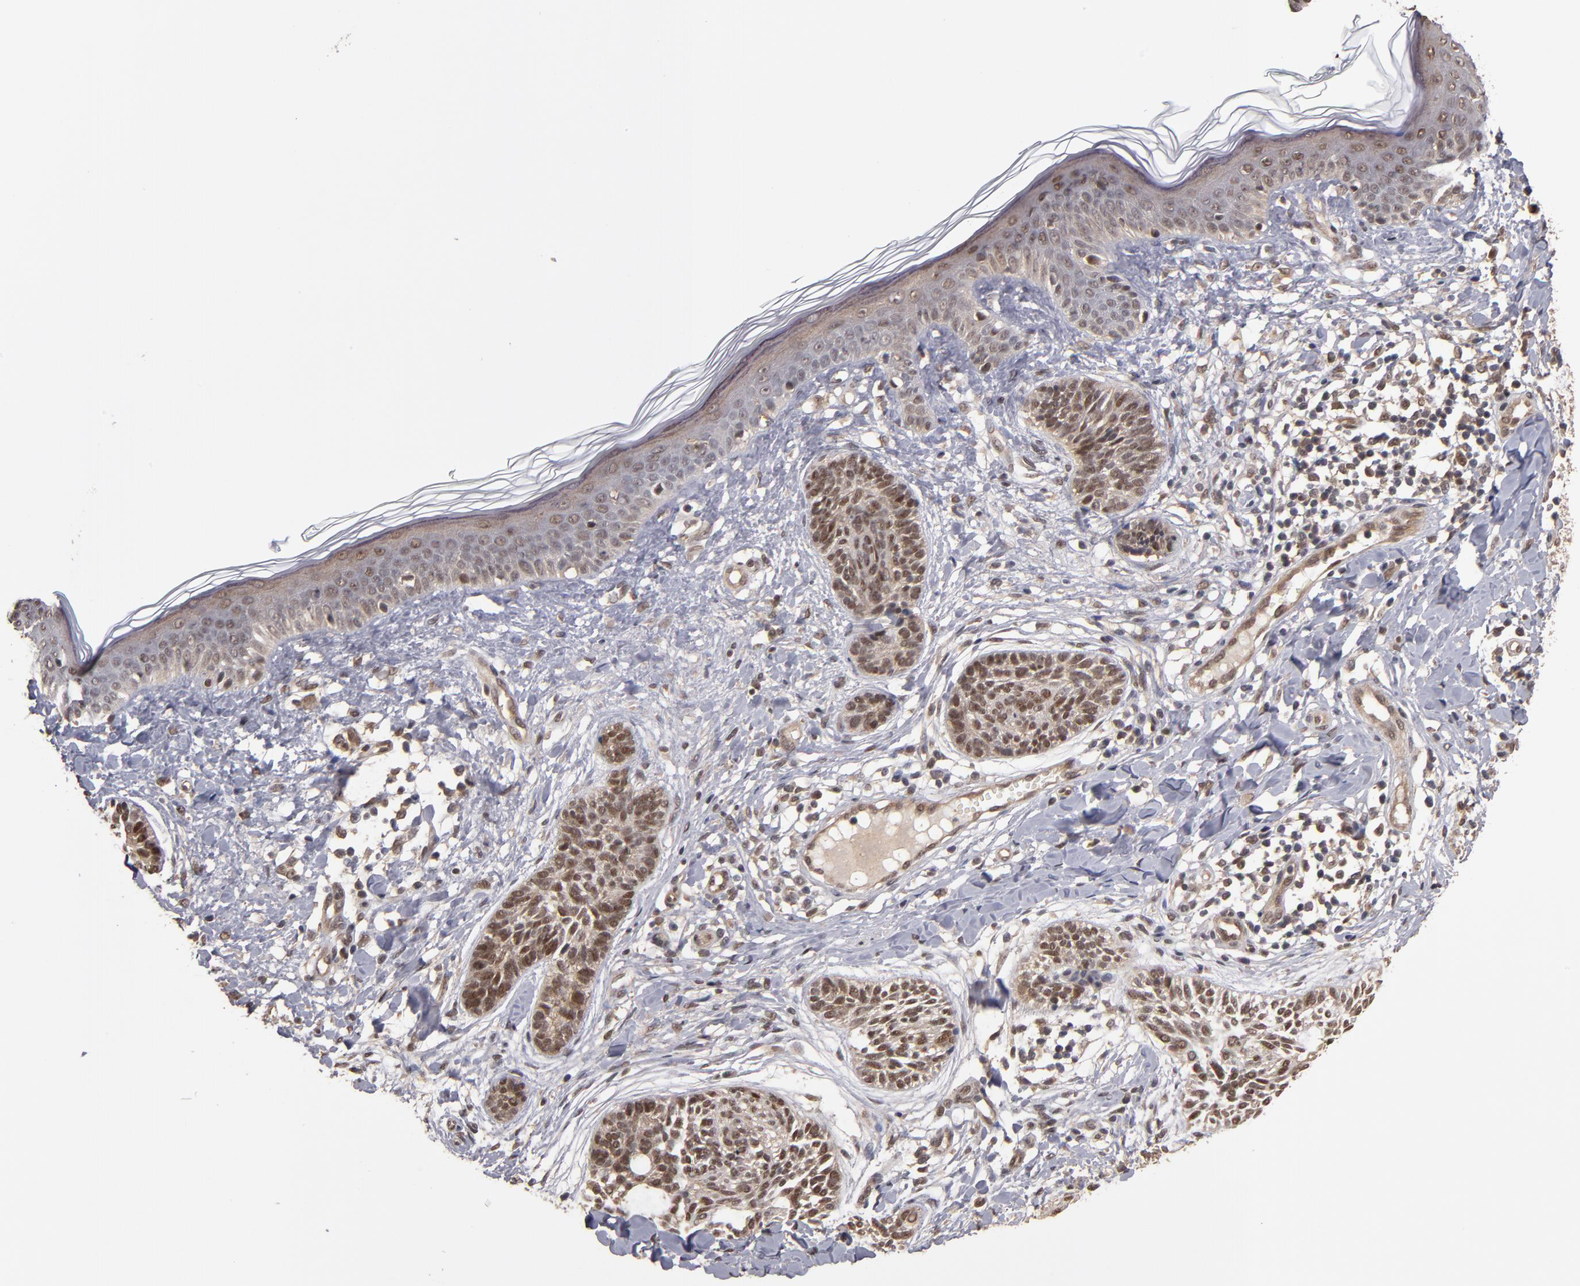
{"staining": {"intensity": "weak", "quantity": ">75%", "location": "cytoplasmic/membranous,nuclear"}, "tissue": "skin cancer", "cell_type": "Tumor cells", "image_type": "cancer", "snomed": [{"axis": "morphology", "description": "Normal tissue, NOS"}, {"axis": "morphology", "description": "Basal cell carcinoma"}, {"axis": "topography", "description": "Skin"}], "caption": "Immunohistochemistry (IHC) micrograph of human skin cancer stained for a protein (brown), which reveals low levels of weak cytoplasmic/membranous and nuclear staining in about >75% of tumor cells.", "gene": "CUL5", "patient": {"sex": "male", "age": 63}}